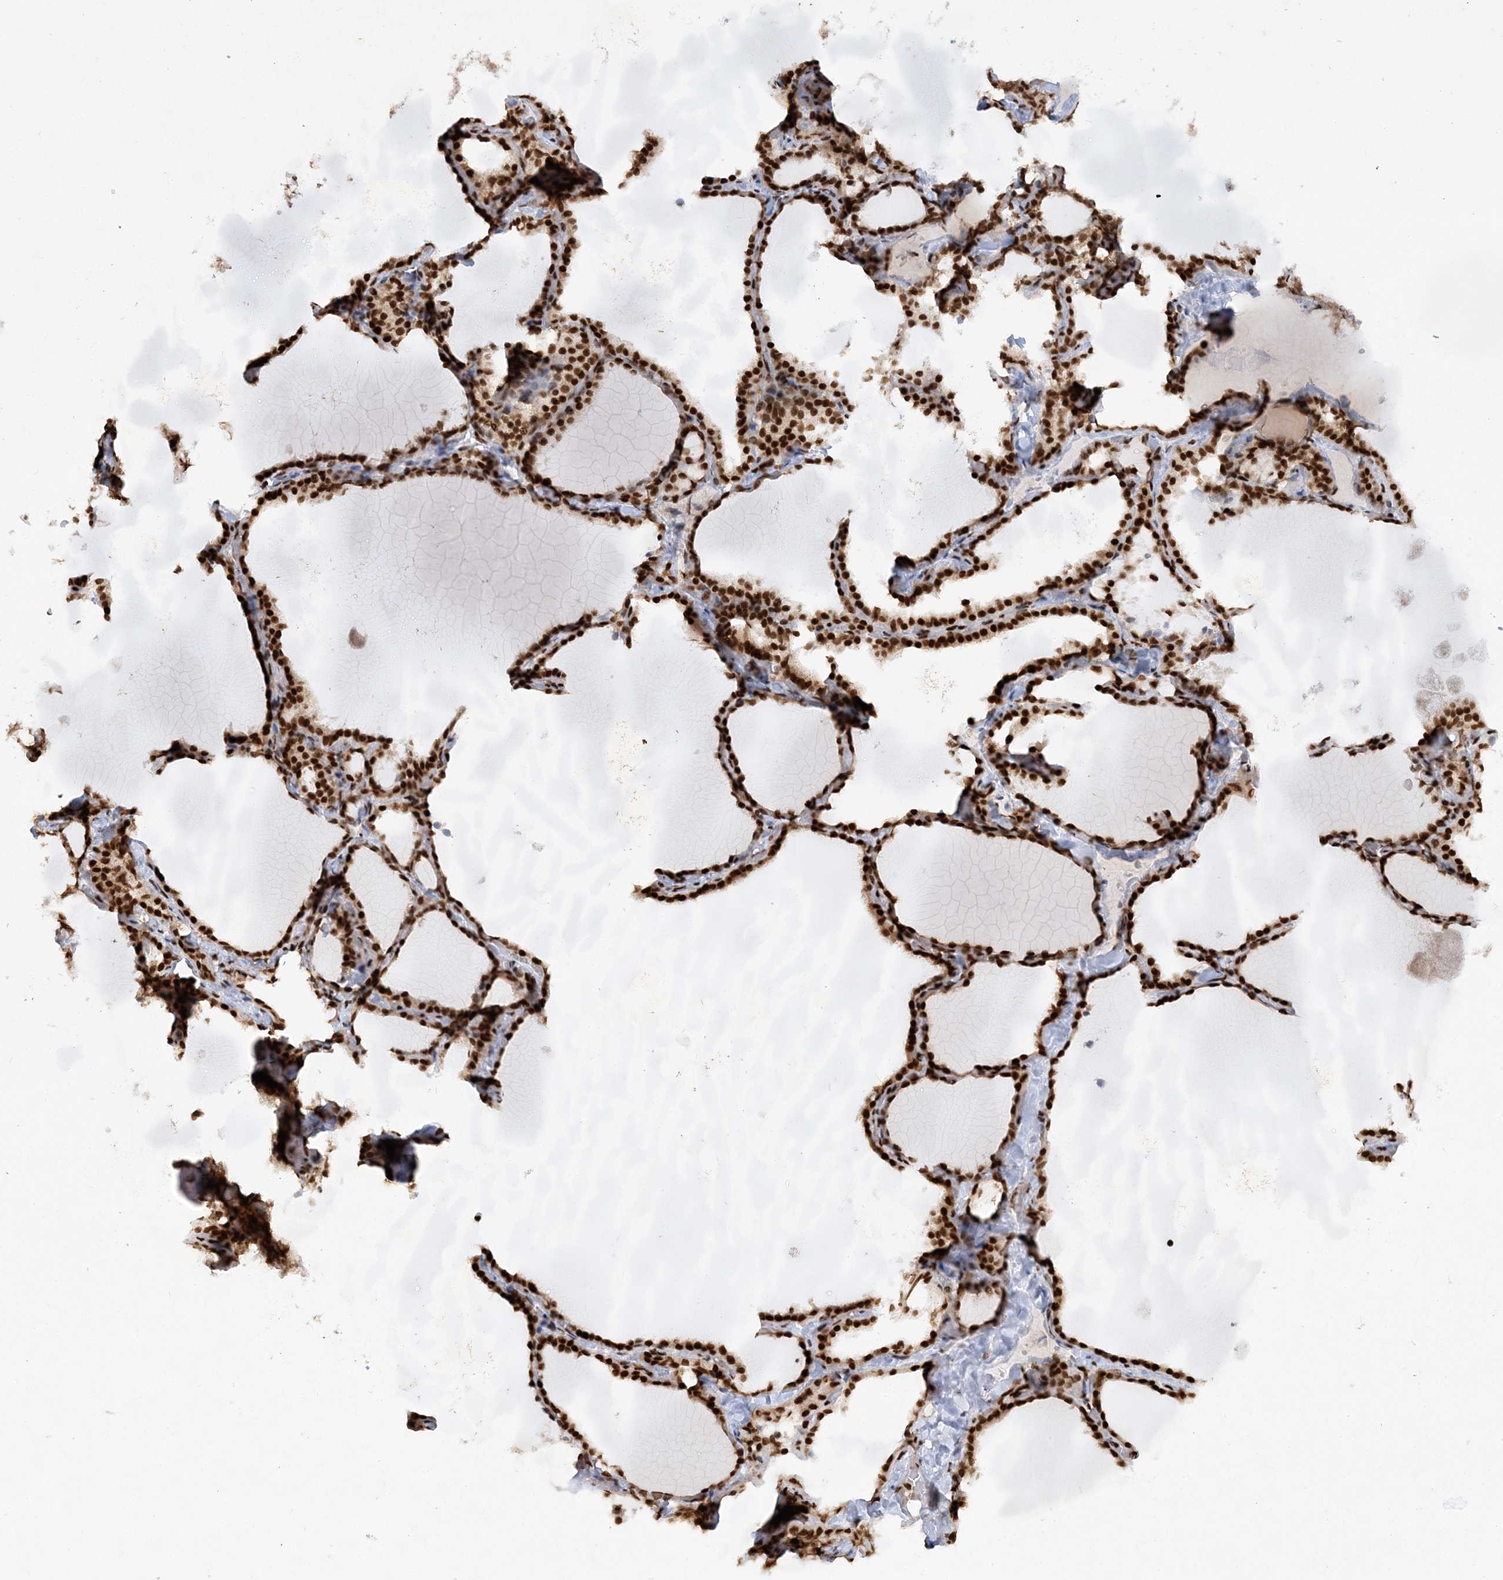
{"staining": {"intensity": "strong", "quantity": ">75%", "location": "nuclear"}, "tissue": "thyroid gland", "cell_type": "Glandular cells", "image_type": "normal", "snomed": [{"axis": "morphology", "description": "Normal tissue, NOS"}, {"axis": "topography", "description": "Thyroid gland"}], "caption": "Immunohistochemistry staining of benign thyroid gland, which shows high levels of strong nuclear staining in approximately >75% of glandular cells indicating strong nuclear protein expression. The staining was performed using DAB (3,3'-diaminobenzidine) (brown) for protein detection and nuclei were counterstained in hematoxylin (blue).", "gene": "DELE1", "patient": {"sex": "female", "age": 22}}